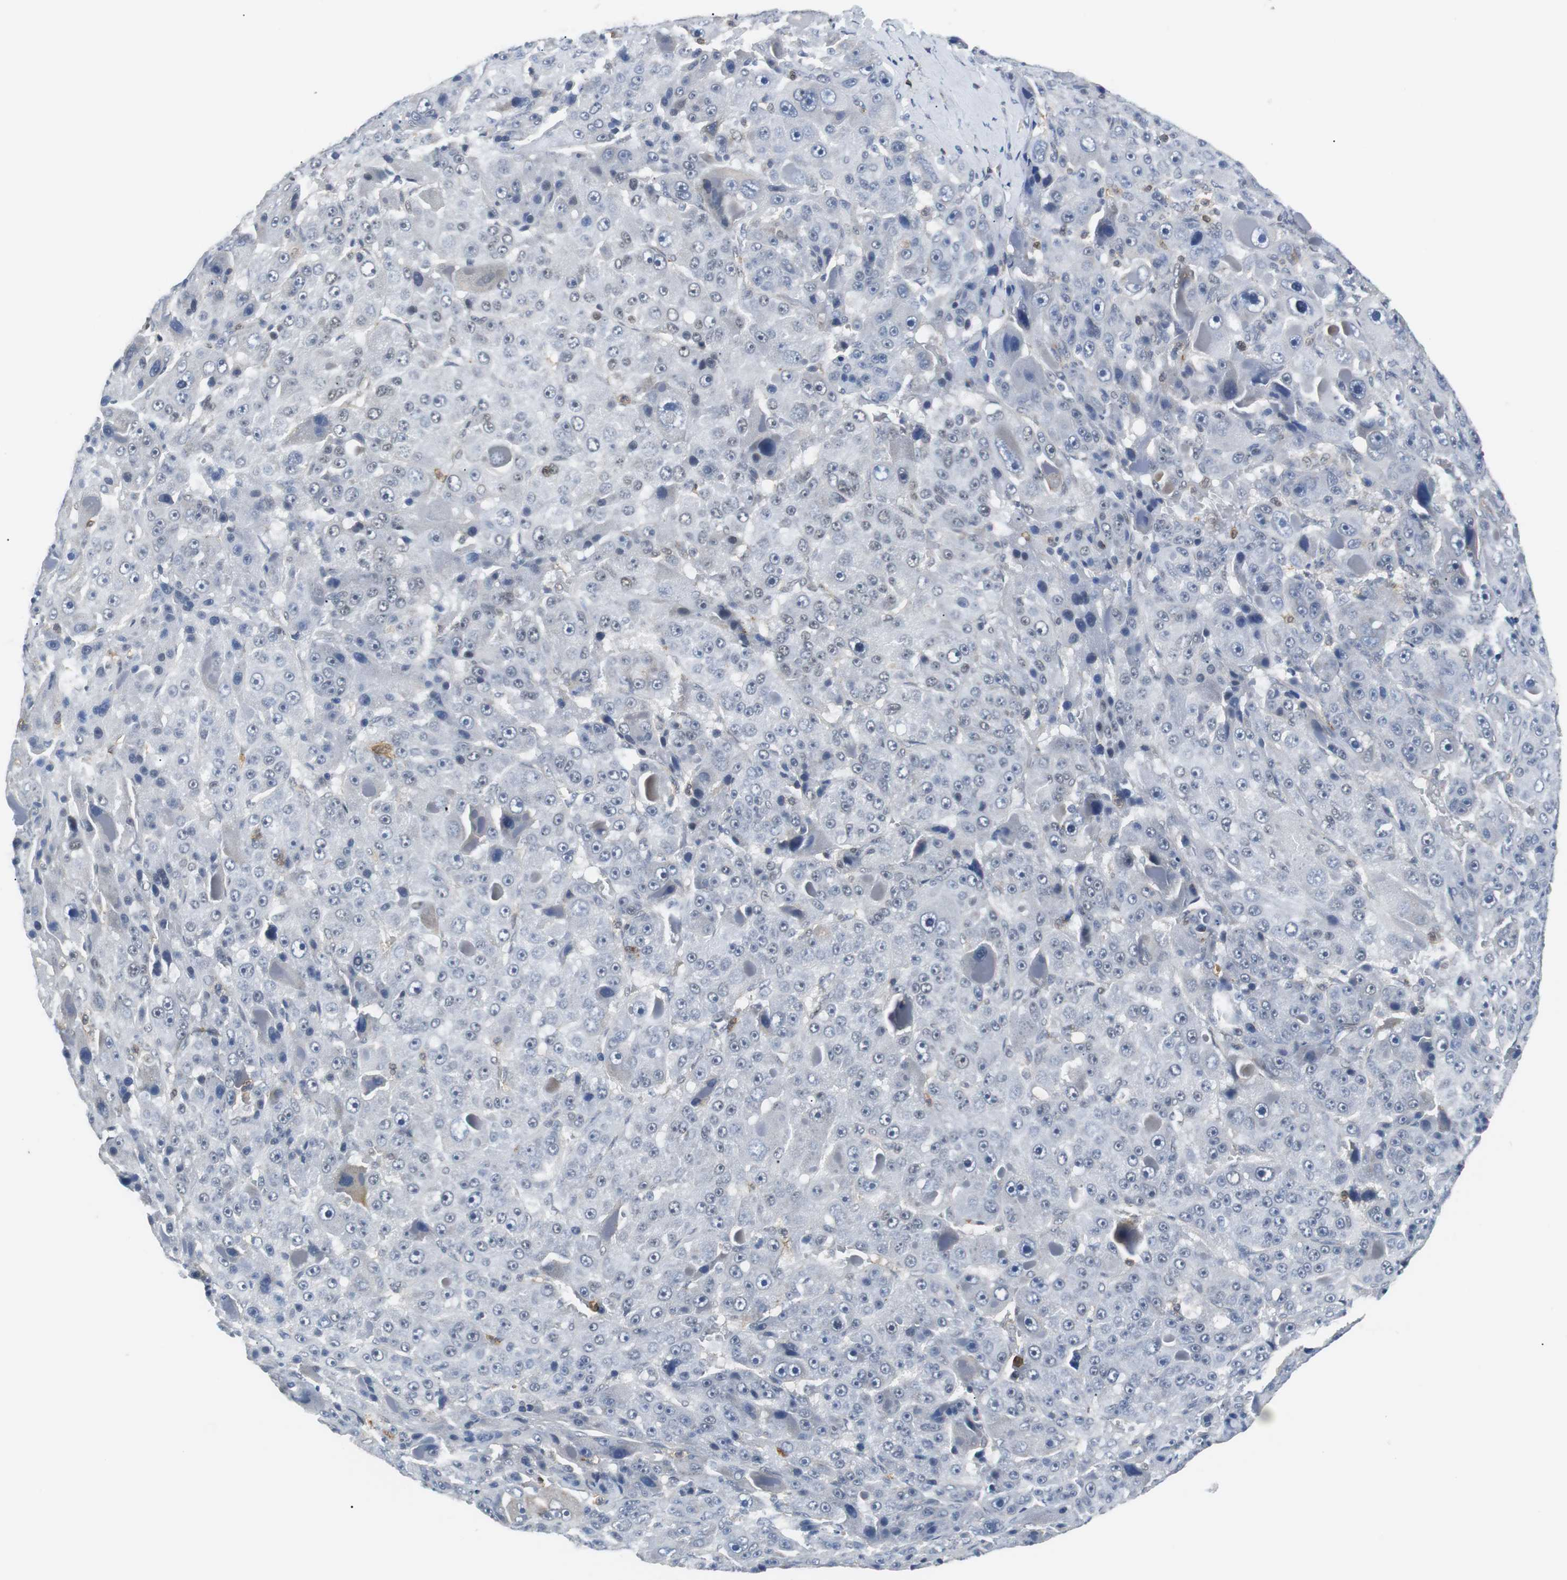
{"staining": {"intensity": "negative", "quantity": "none", "location": "none"}, "tissue": "liver cancer", "cell_type": "Tumor cells", "image_type": "cancer", "snomed": [{"axis": "morphology", "description": "Carcinoma, Hepatocellular, NOS"}, {"axis": "topography", "description": "Liver"}], "caption": "Tumor cells are negative for brown protein staining in liver hepatocellular carcinoma. Brightfield microscopy of IHC stained with DAB (3,3'-diaminobenzidine) (brown) and hematoxylin (blue), captured at high magnification.", "gene": "SIRT1", "patient": {"sex": "male", "age": 76}}